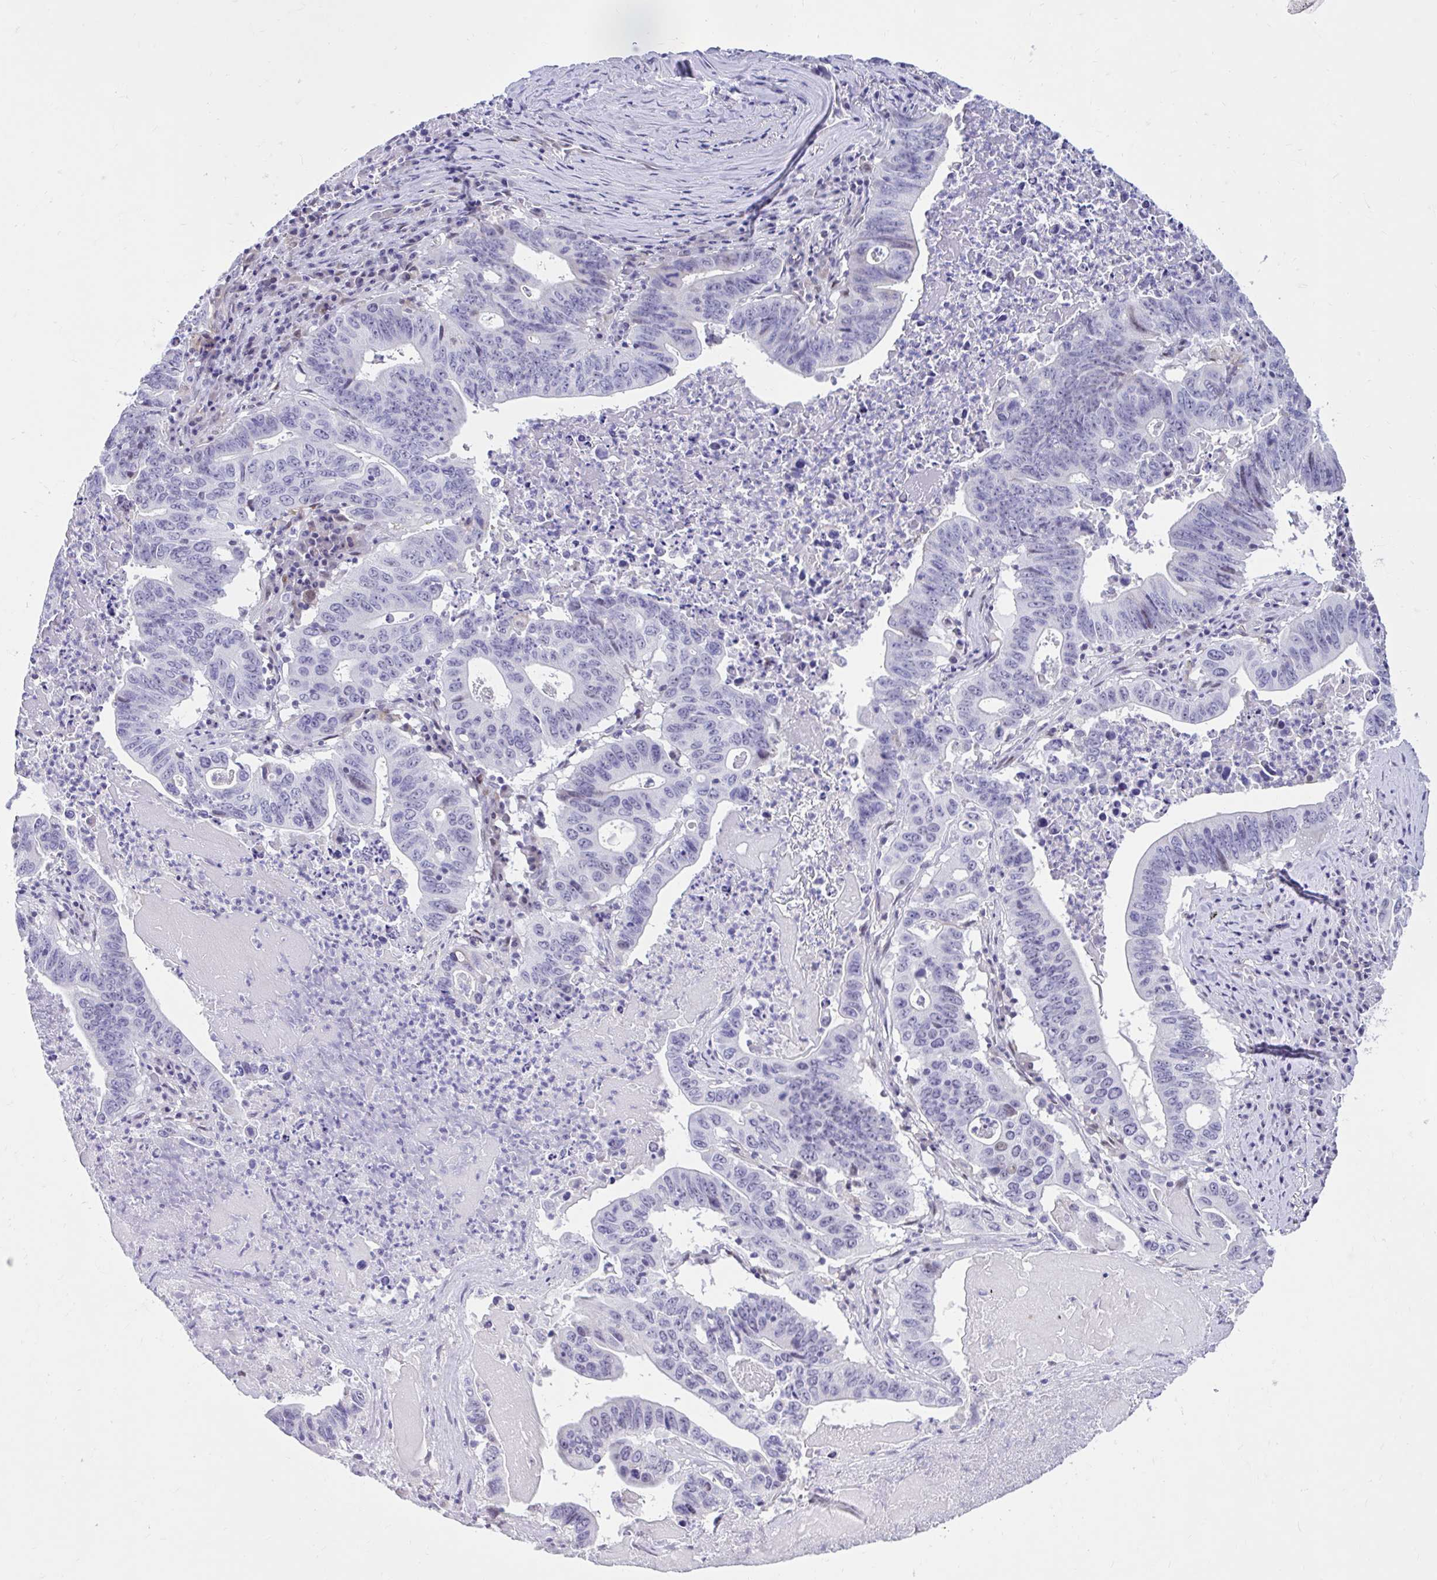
{"staining": {"intensity": "negative", "quantity": "none", "location": "none"}, "tissue": "lung cancer", "cell_type": "Tumor cells", "image_type": "cancer", "snomed": [{"axis": "morphology", "description": "Adenocarcinoma, NOS"}, {"axis": "topography", "description": "Lung"}], "caption": "This is an IHC image of lung adenocarcinoma. There is no staining in tumor cells.", "gene": "NHLH2", "patient": {"sex": "female", "age": 60}}